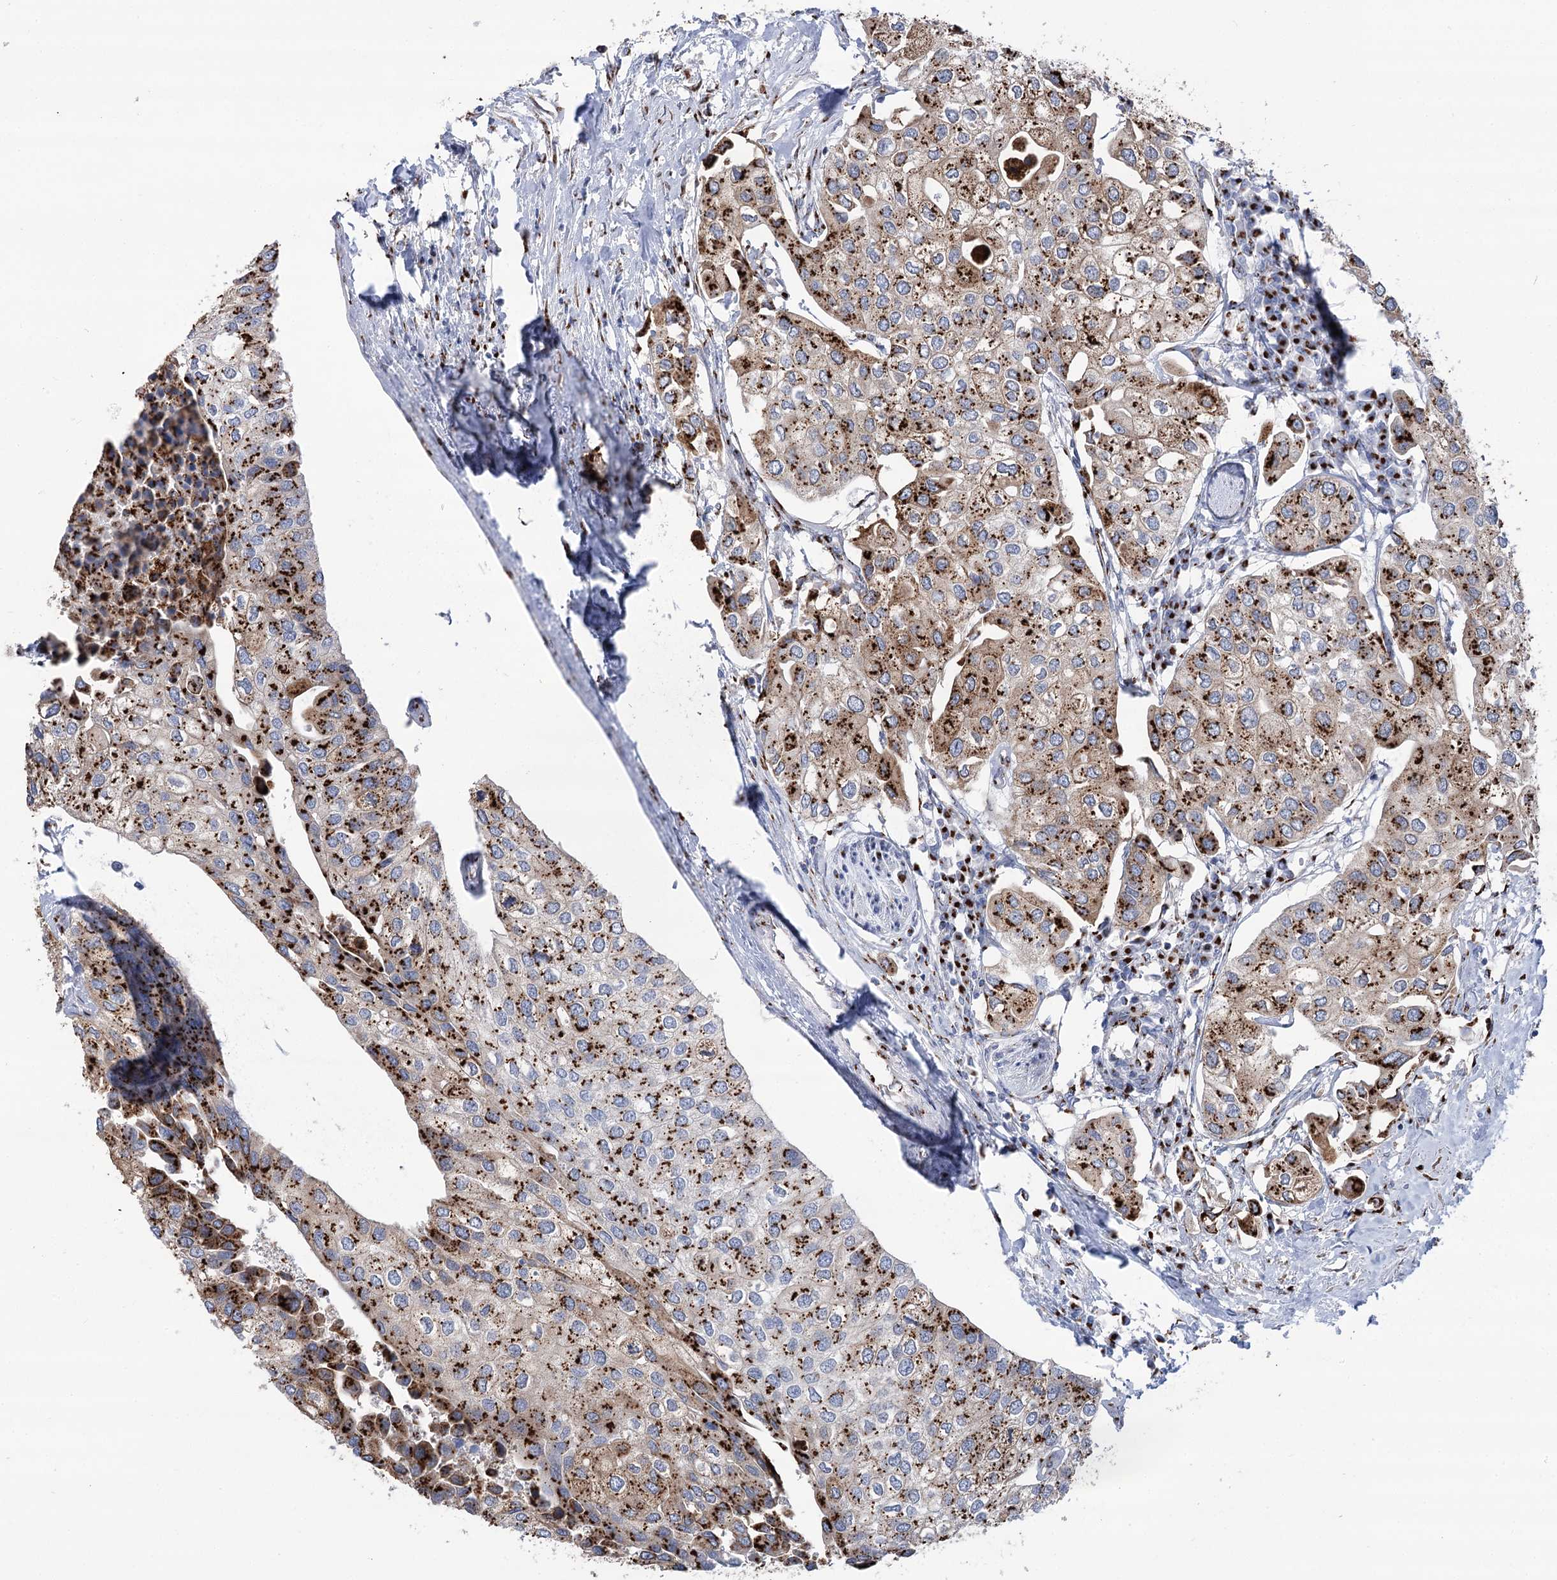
{"staining": {"intensity": "strong", "quantity": ">75%", "location": "cytoplasmic/membranous"}, "tissue": "urothelial cancer", "cell_type": "Tumor cells", "image_type": "cancer", "snomed": [{"axis": "morphology", "description": "Urothelial carcinoma, High grade"}, {"axis": "topography", "description": "Urinary bladder"}], "caption": "Protein expression by IHC demonstrates strong cytoplasmic/membranous expression in about >75% of tumor cells in high-grade urothelial carcinoma.", "gene": "TMEM165", "patient": {"sex": "male", "age": 64}}